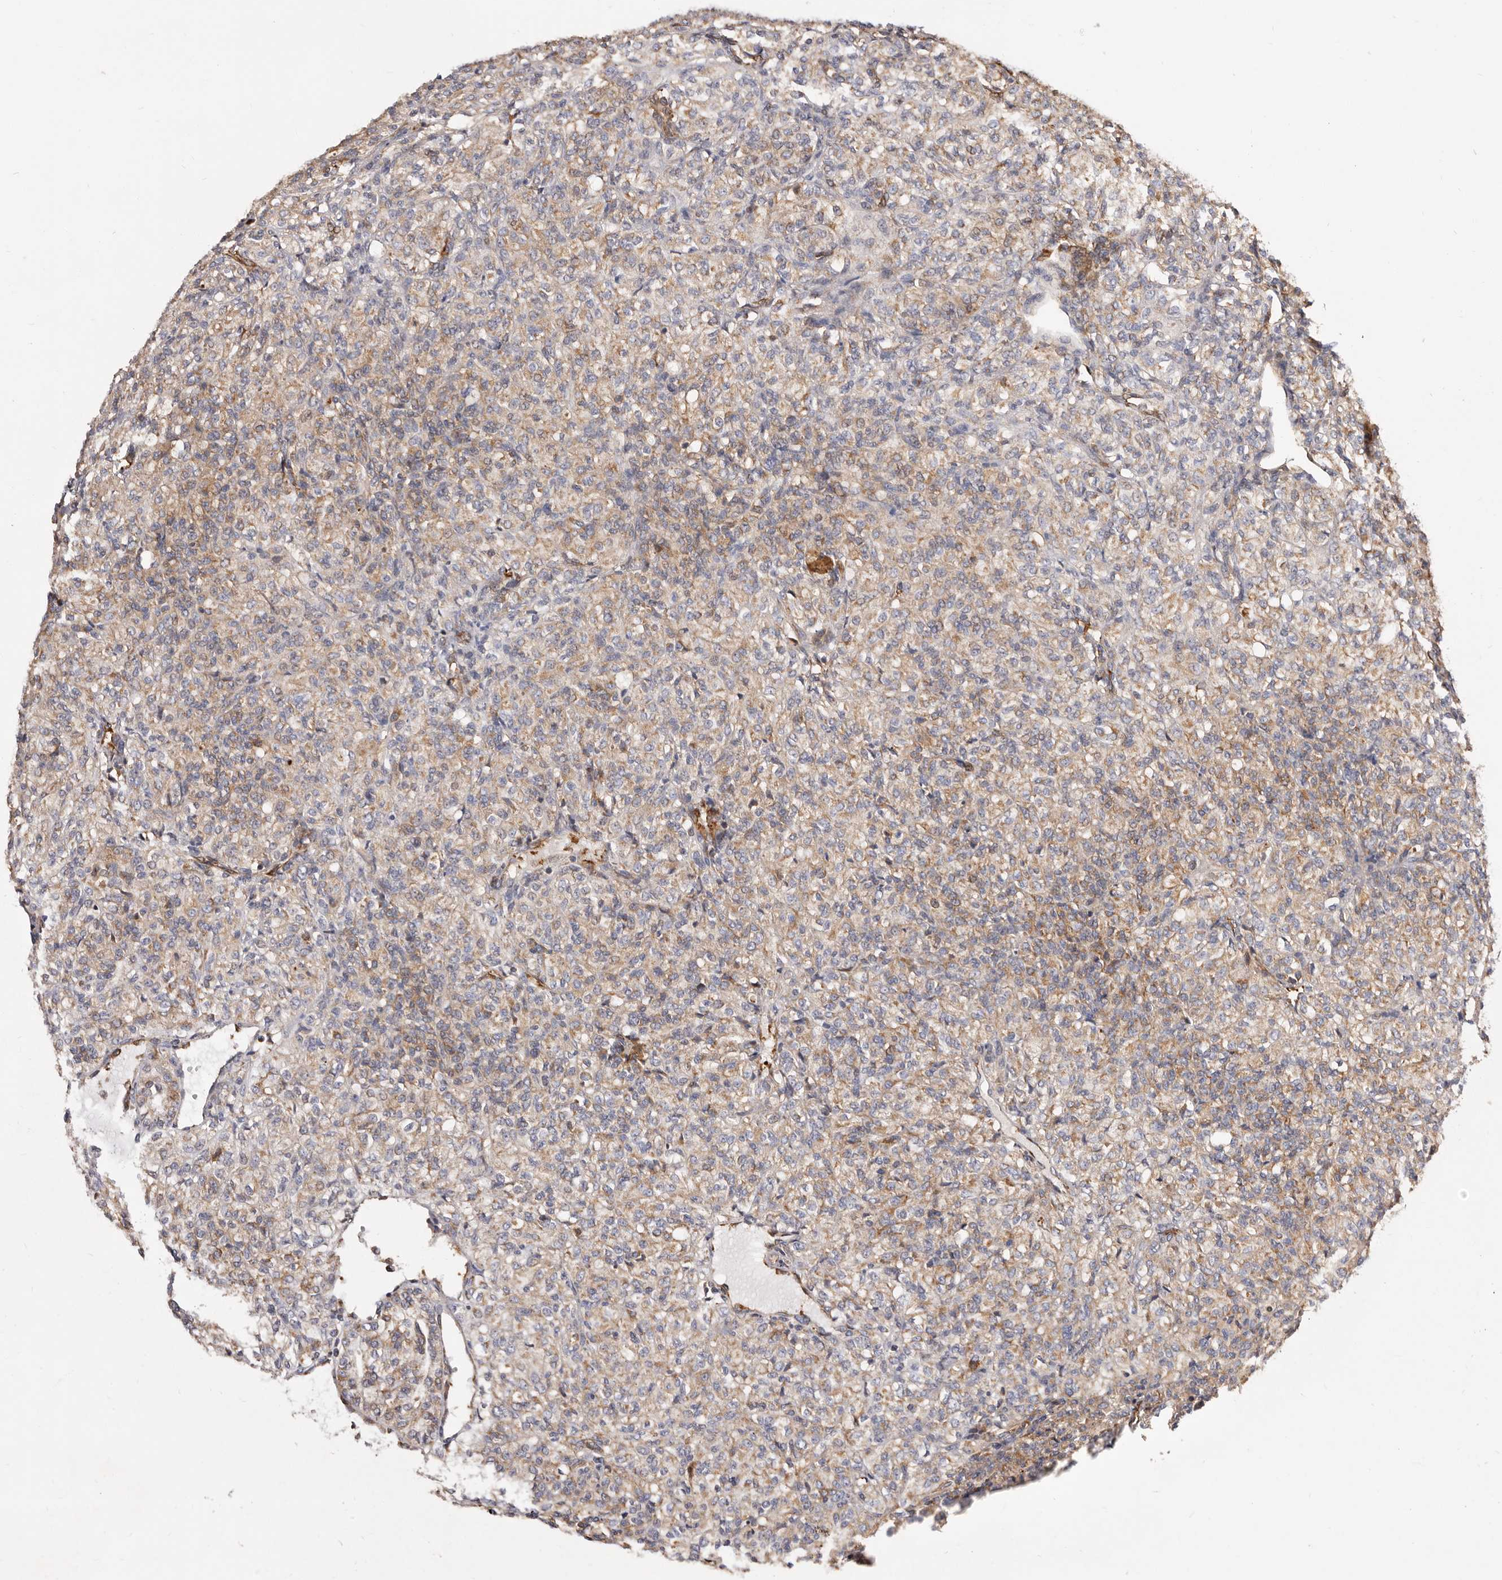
{"staining": {"intensity": "weak", "quantity": "25%-75%", "location": "cytoplasmic/membranous"}, "tissue": "renal cancer", "cell_type": "Tumor cells", "image_type": "cancer", "snomed": [{"axis": "morphology", "description": "Adenocarcinoma, NOS"}, {"axis": "topography", "description": "Kidney"}], "caption": "Human adenocarcinoma (renal) stained with a brown dye displays weak cytoplasmic/membranous positive expression in approximately 25%-75% of tumor cells.", "gene": "COQ8B", "patient": {"sex": "male", "age": 77}}